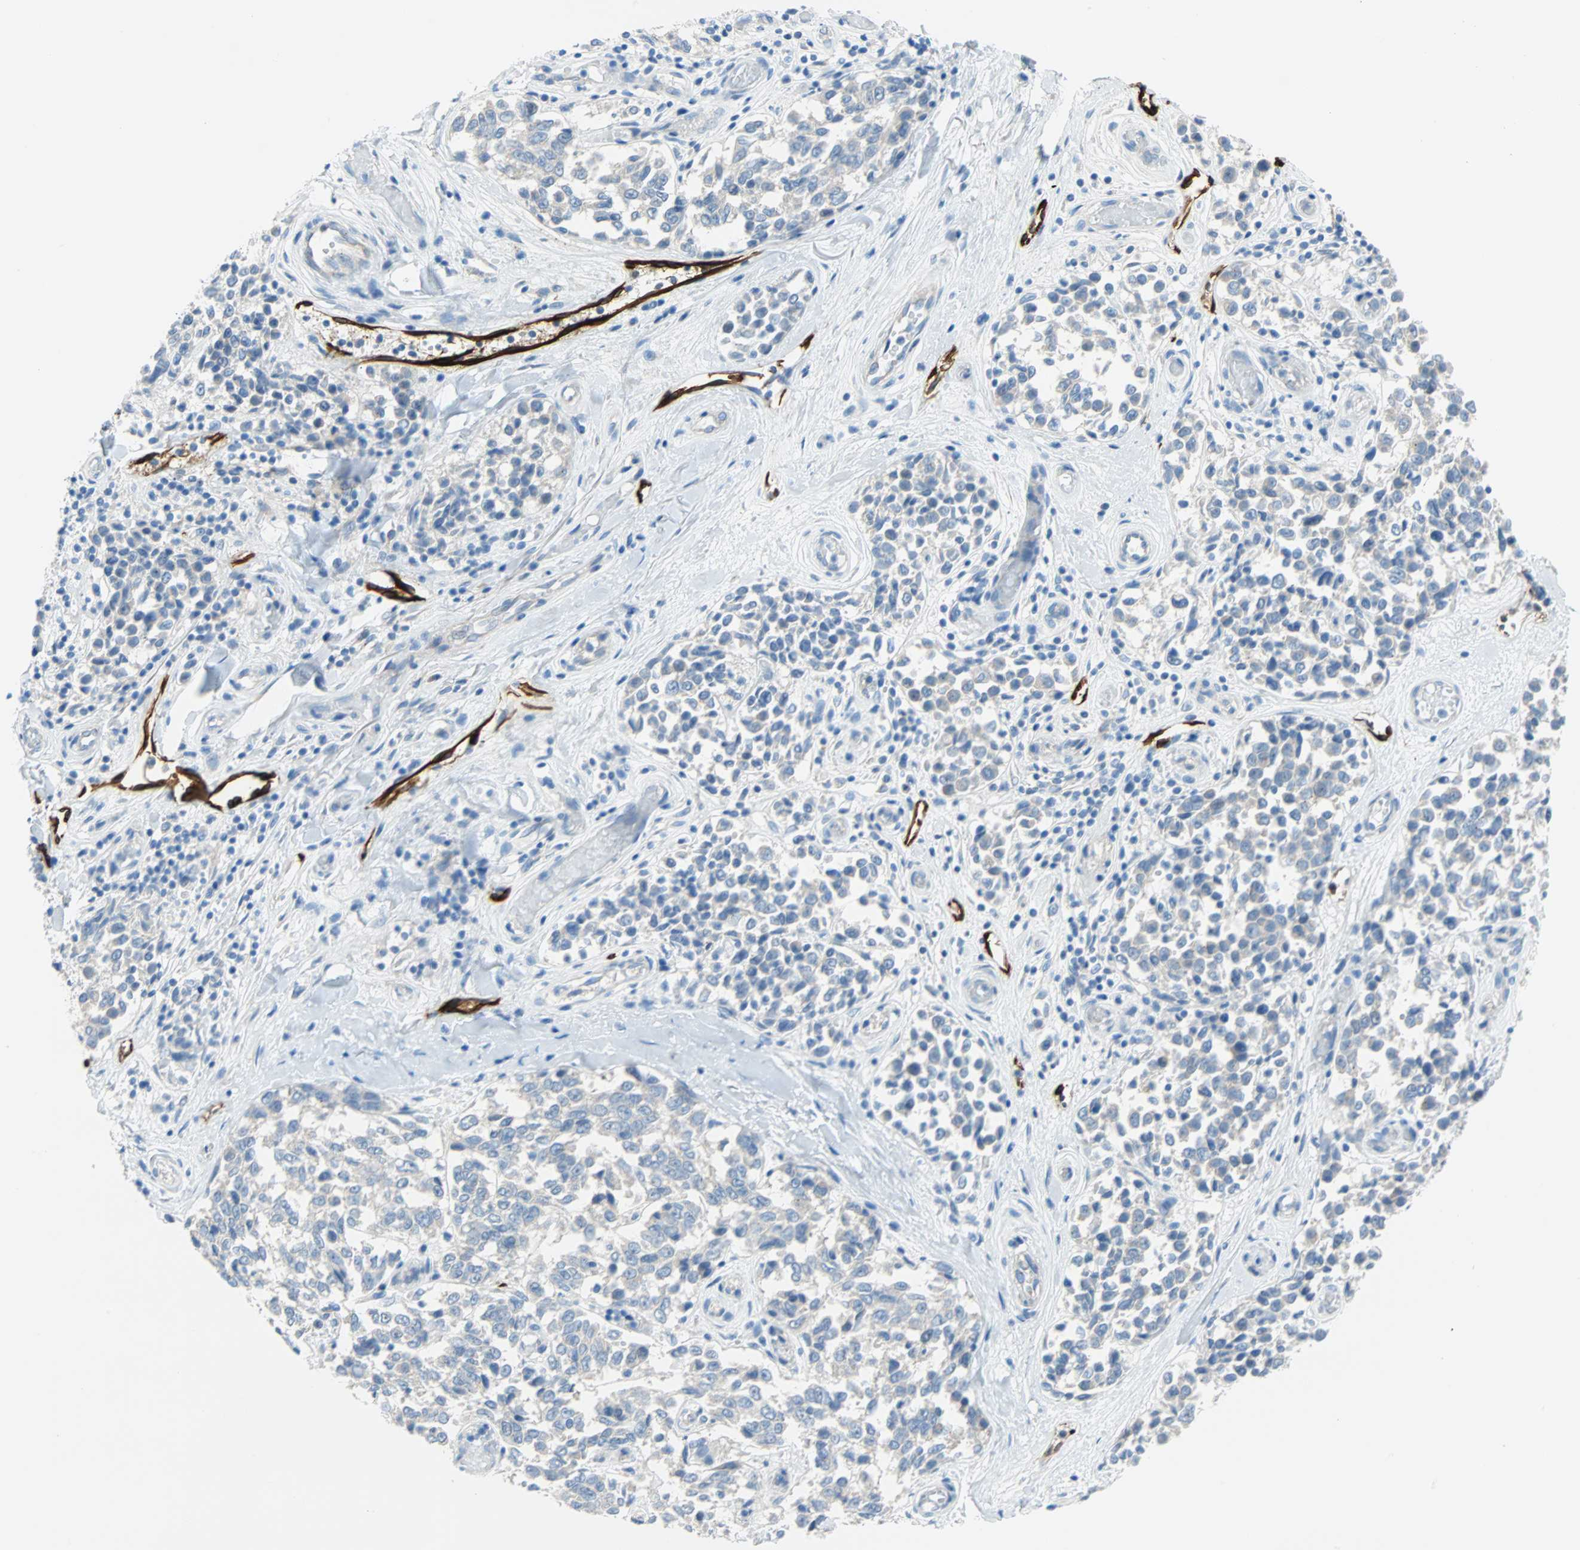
{"staining": {"intensity": "negative", "quantity": "none", "location": "none"}, "tissue": "melanoma", "cell_type": "Tumor cells", "image_type": "cancer", "snomed": [{"axis": "morphology", "description": "Malignant melanoma, NOS"}, {"axis": "topography", "description": "Skin"}], "caption": "Immunohistochemistry of human melanoma reveals no staining in tumor cells. (Stains: DAB immunohistochemistry (IHC) with hematoxylin counter stain, Microscopy: brightfield microscopy at high magnification).", "gene": "PDPN", "patient": {"sex": "female", "age": 64}}